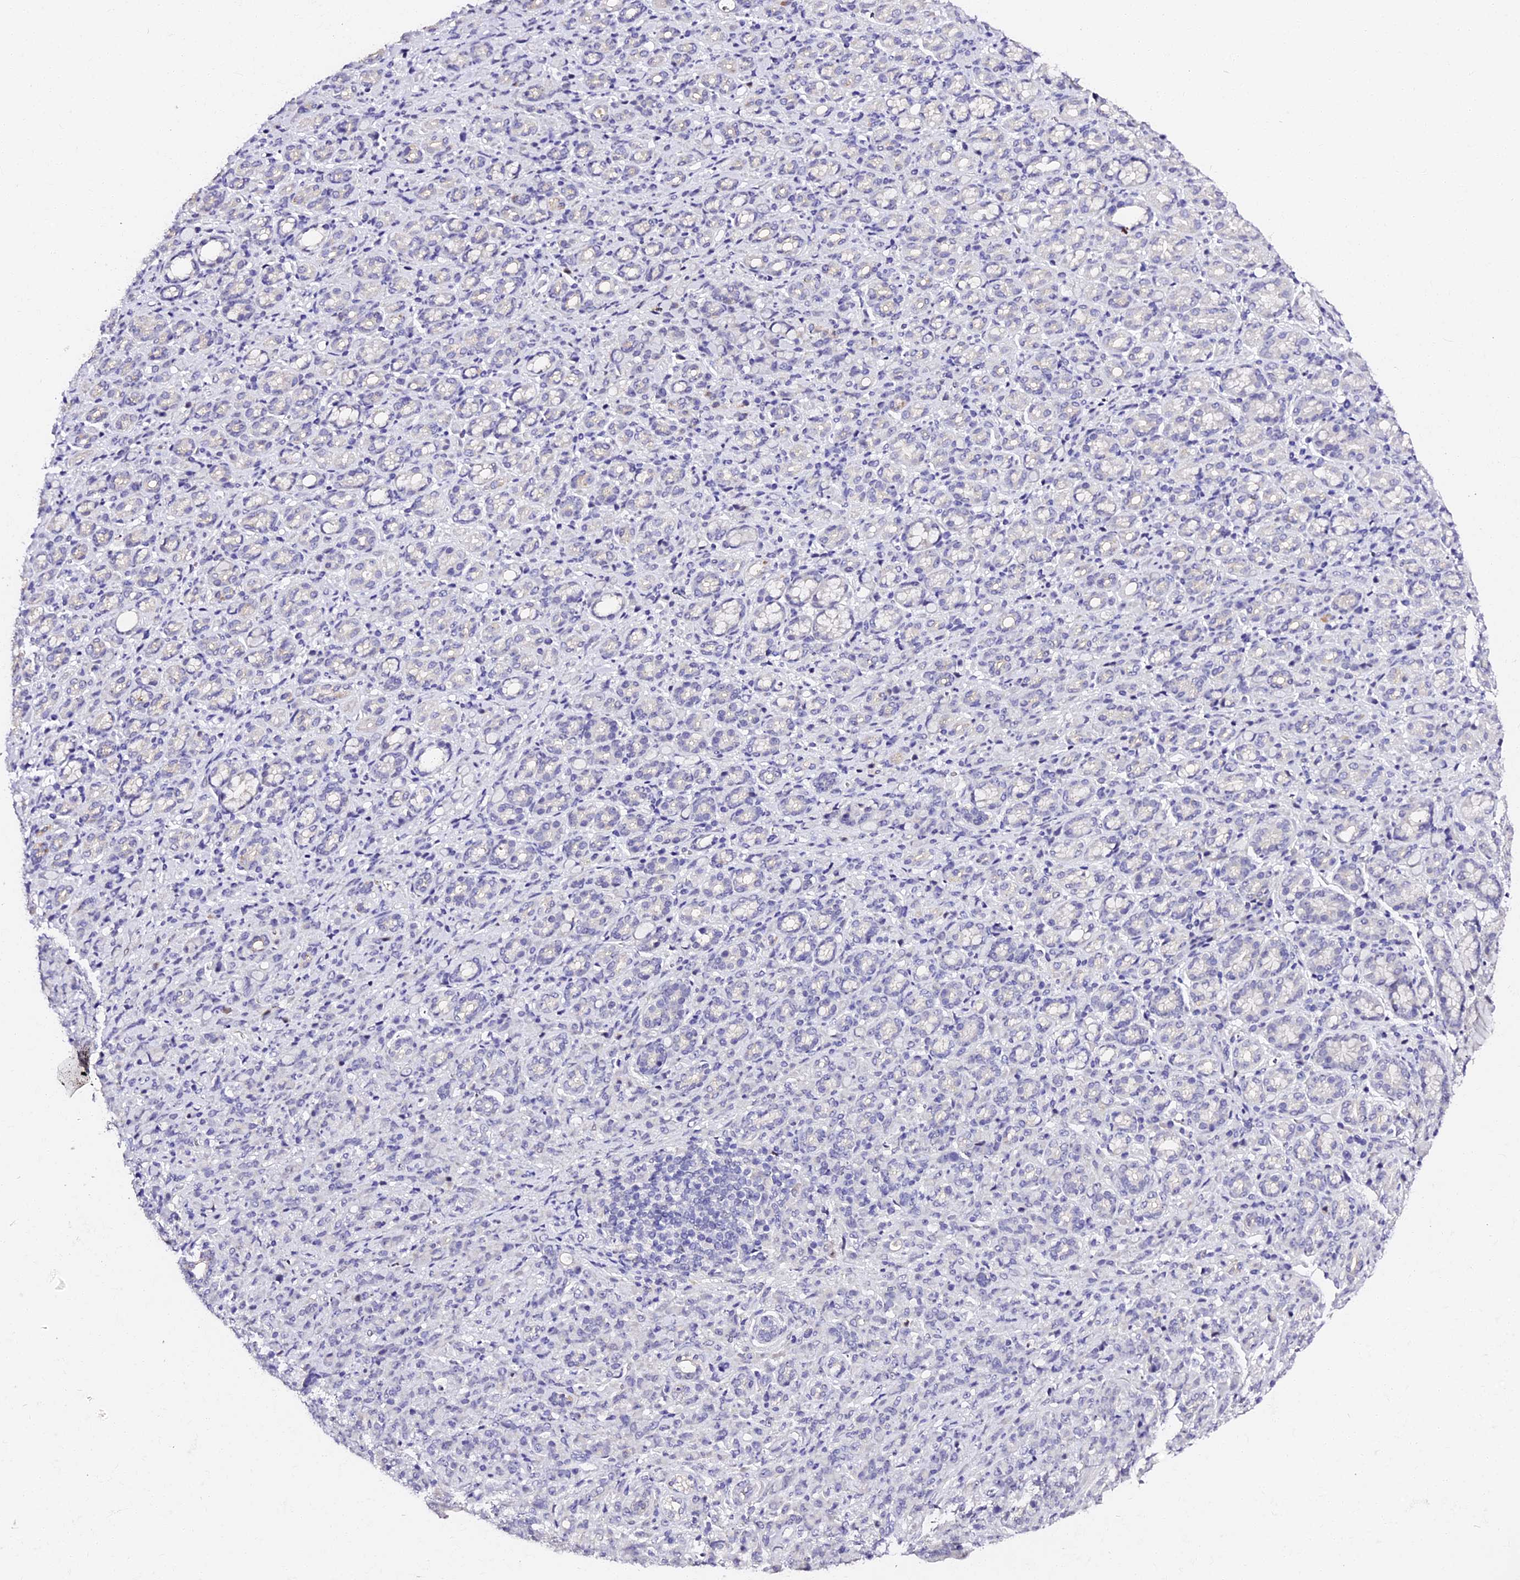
{"staining": {"intensity": "negative", "quantity": "none", "location": "none"}, "tissue": "stomach cancer", "cell_type": "Tumor cells", "image_type": "cancer", "snomed": [{"axis": "morphology", "description": "Adenocarcinoma, NOS"}, {"axis": "topography", "description": "Stomach"}], "caption": "High power microscopy image of an IHC micrograph of stomach cancer (adenocarcinoma), revealing no significant expression in tumor cells.", "gene": "VPS33B", "patient": {"sex": "female", "age": 79}}